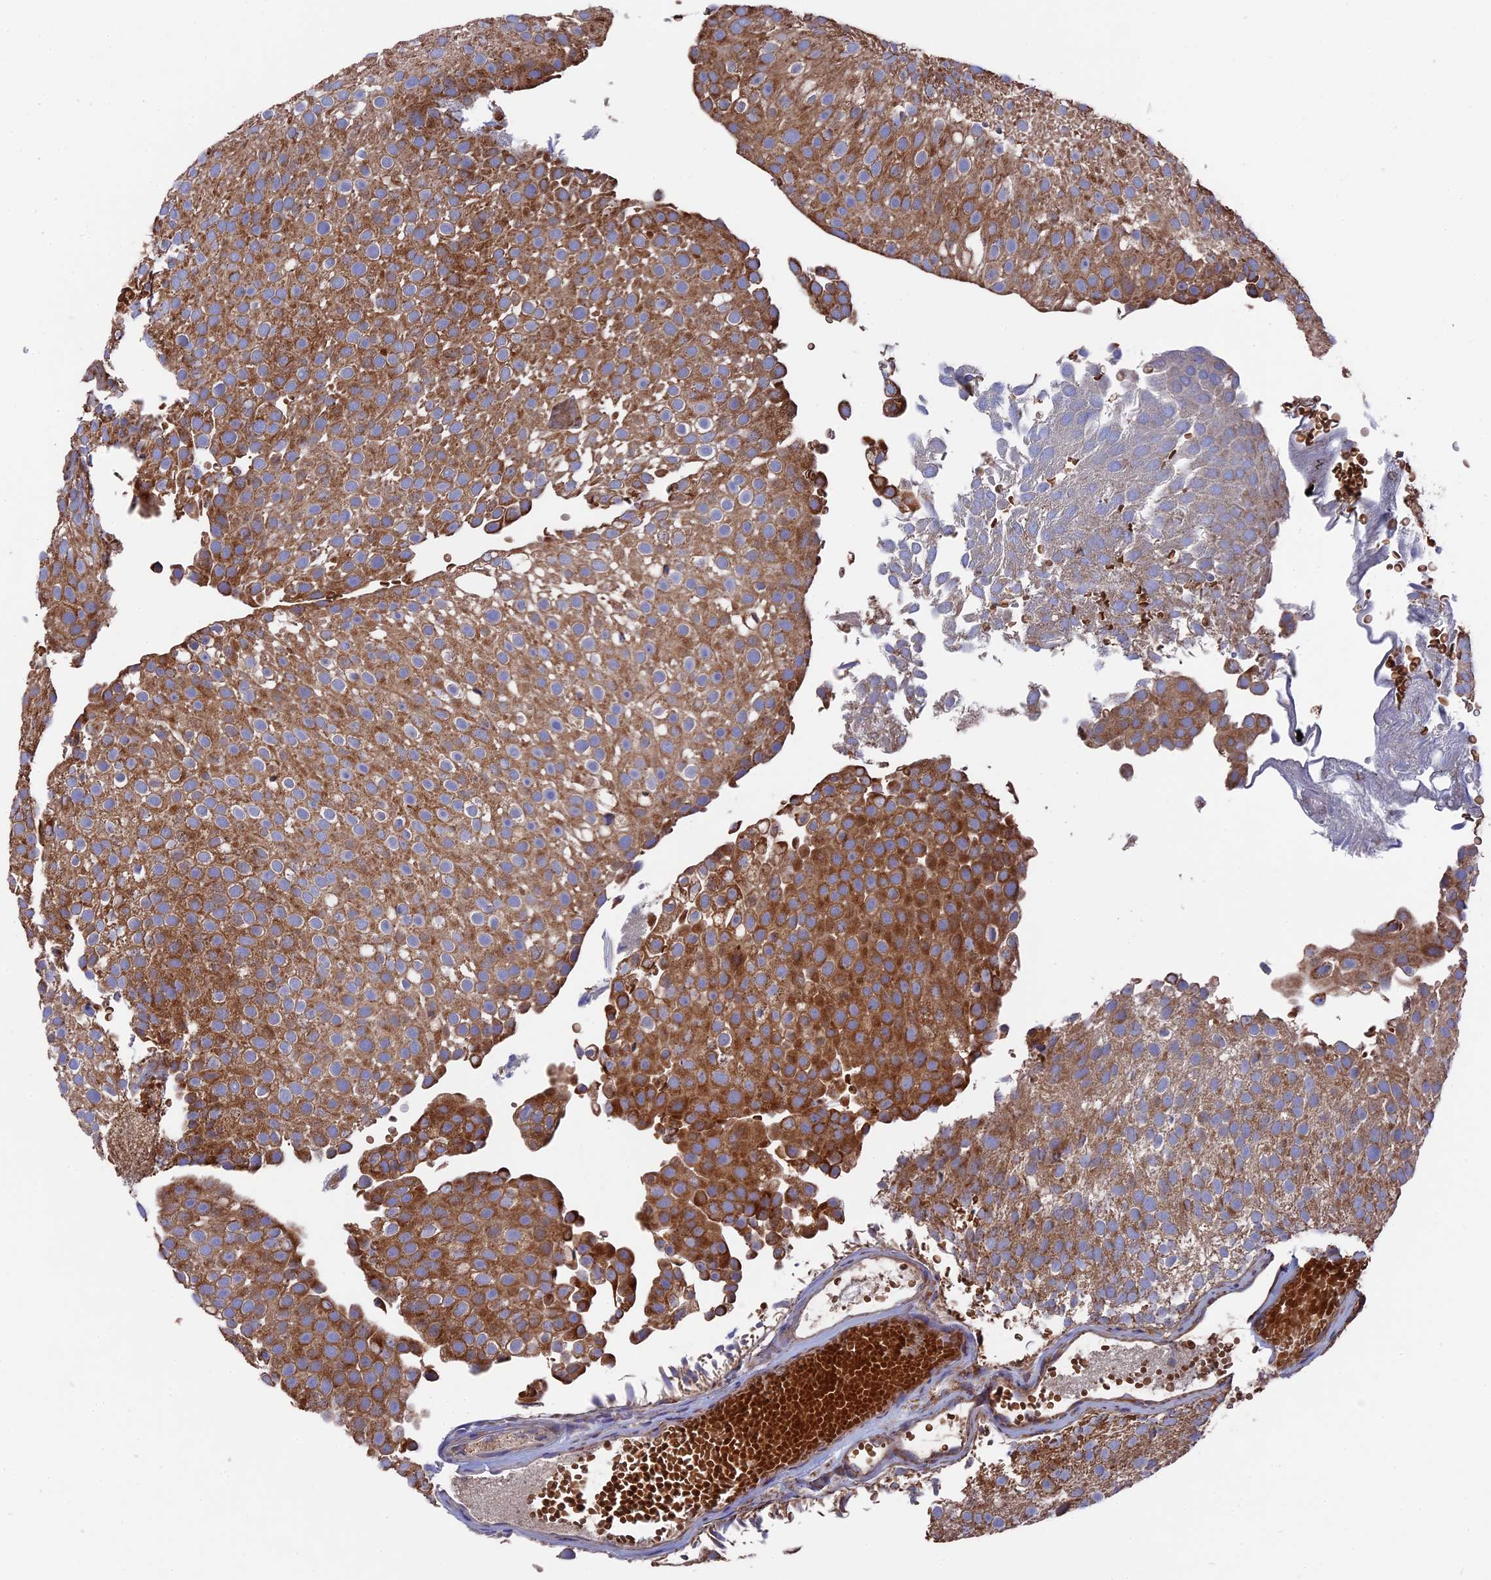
{"staining": {"intensity": "strong", "quantity": ">75%", "location": "cytoplasmic/membranous"}, "tissue": "urothelial cancer", "cell_type": "Tumor cells", "image_type": "cancer", "snomed": [{"axis": "morphology", "description": "Urothelial carcinoma, Low grade"}, {"axis": "topography", "description": "Urinary bladder"}], "caption": "Human urothelial cancer stained with a protein marker exhibits strong staining in tumor cells.", "gene": "TELO2", "patient": {"sex": "male", "age": 78}}